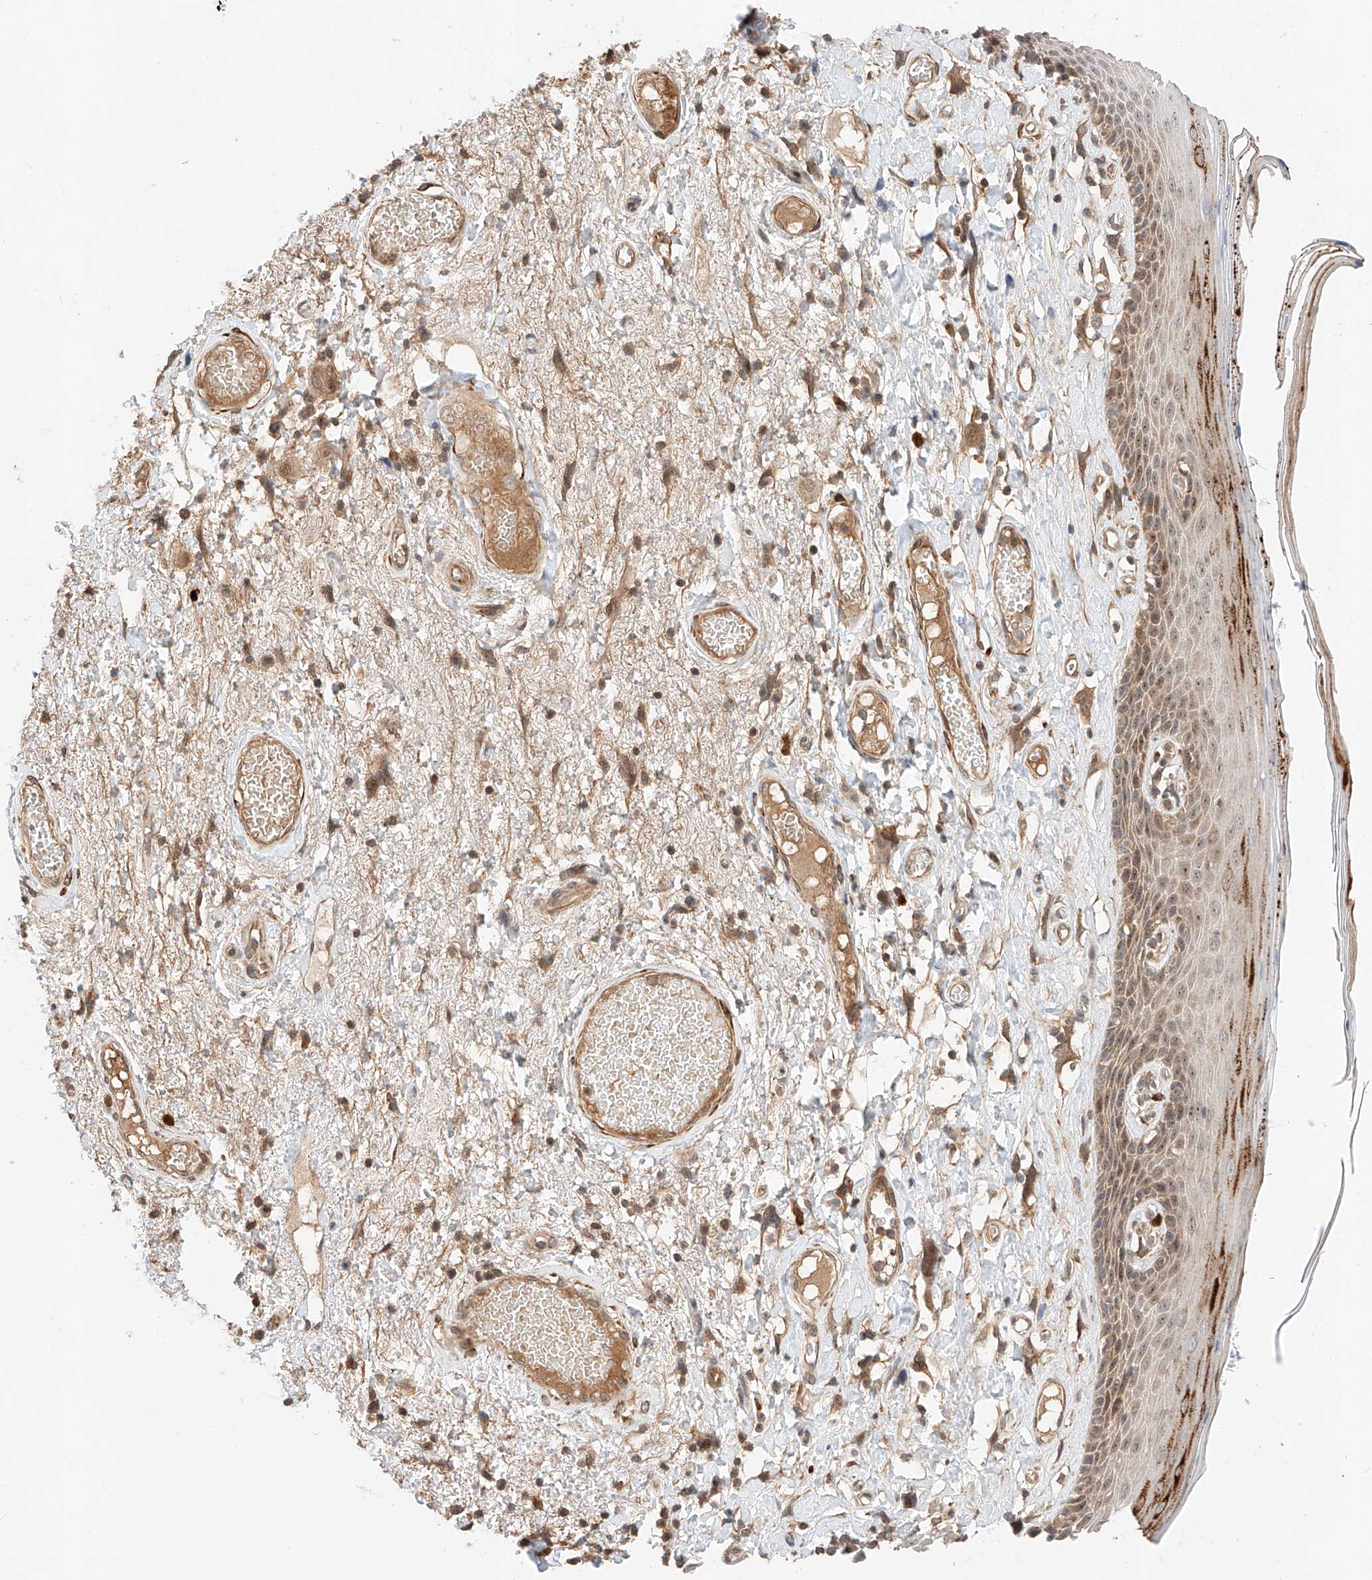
{"staining": {"intensity": "strong", "quantity": "25%-75%", "location": "cytoplasmic/membranous,nuclear"}, "tissue": "skin", "cell_type": "Epidermal cells", "image_type": "normal", "snomed": [{"axis": "morphology", "description": "Normal tissue, NOS"}, {"axis": "topography", "description": "Anal"}], "caption": "Immunohistochemistry histopathology image of benign human skin stained for a protein (brown), which exhibits high levels of strong cytoplasmic/membranous,nuclear staining in about 25%-75% of epidermal cells.", "gene": "RAB23", "patient": {"sex": "male", "age": 69}}